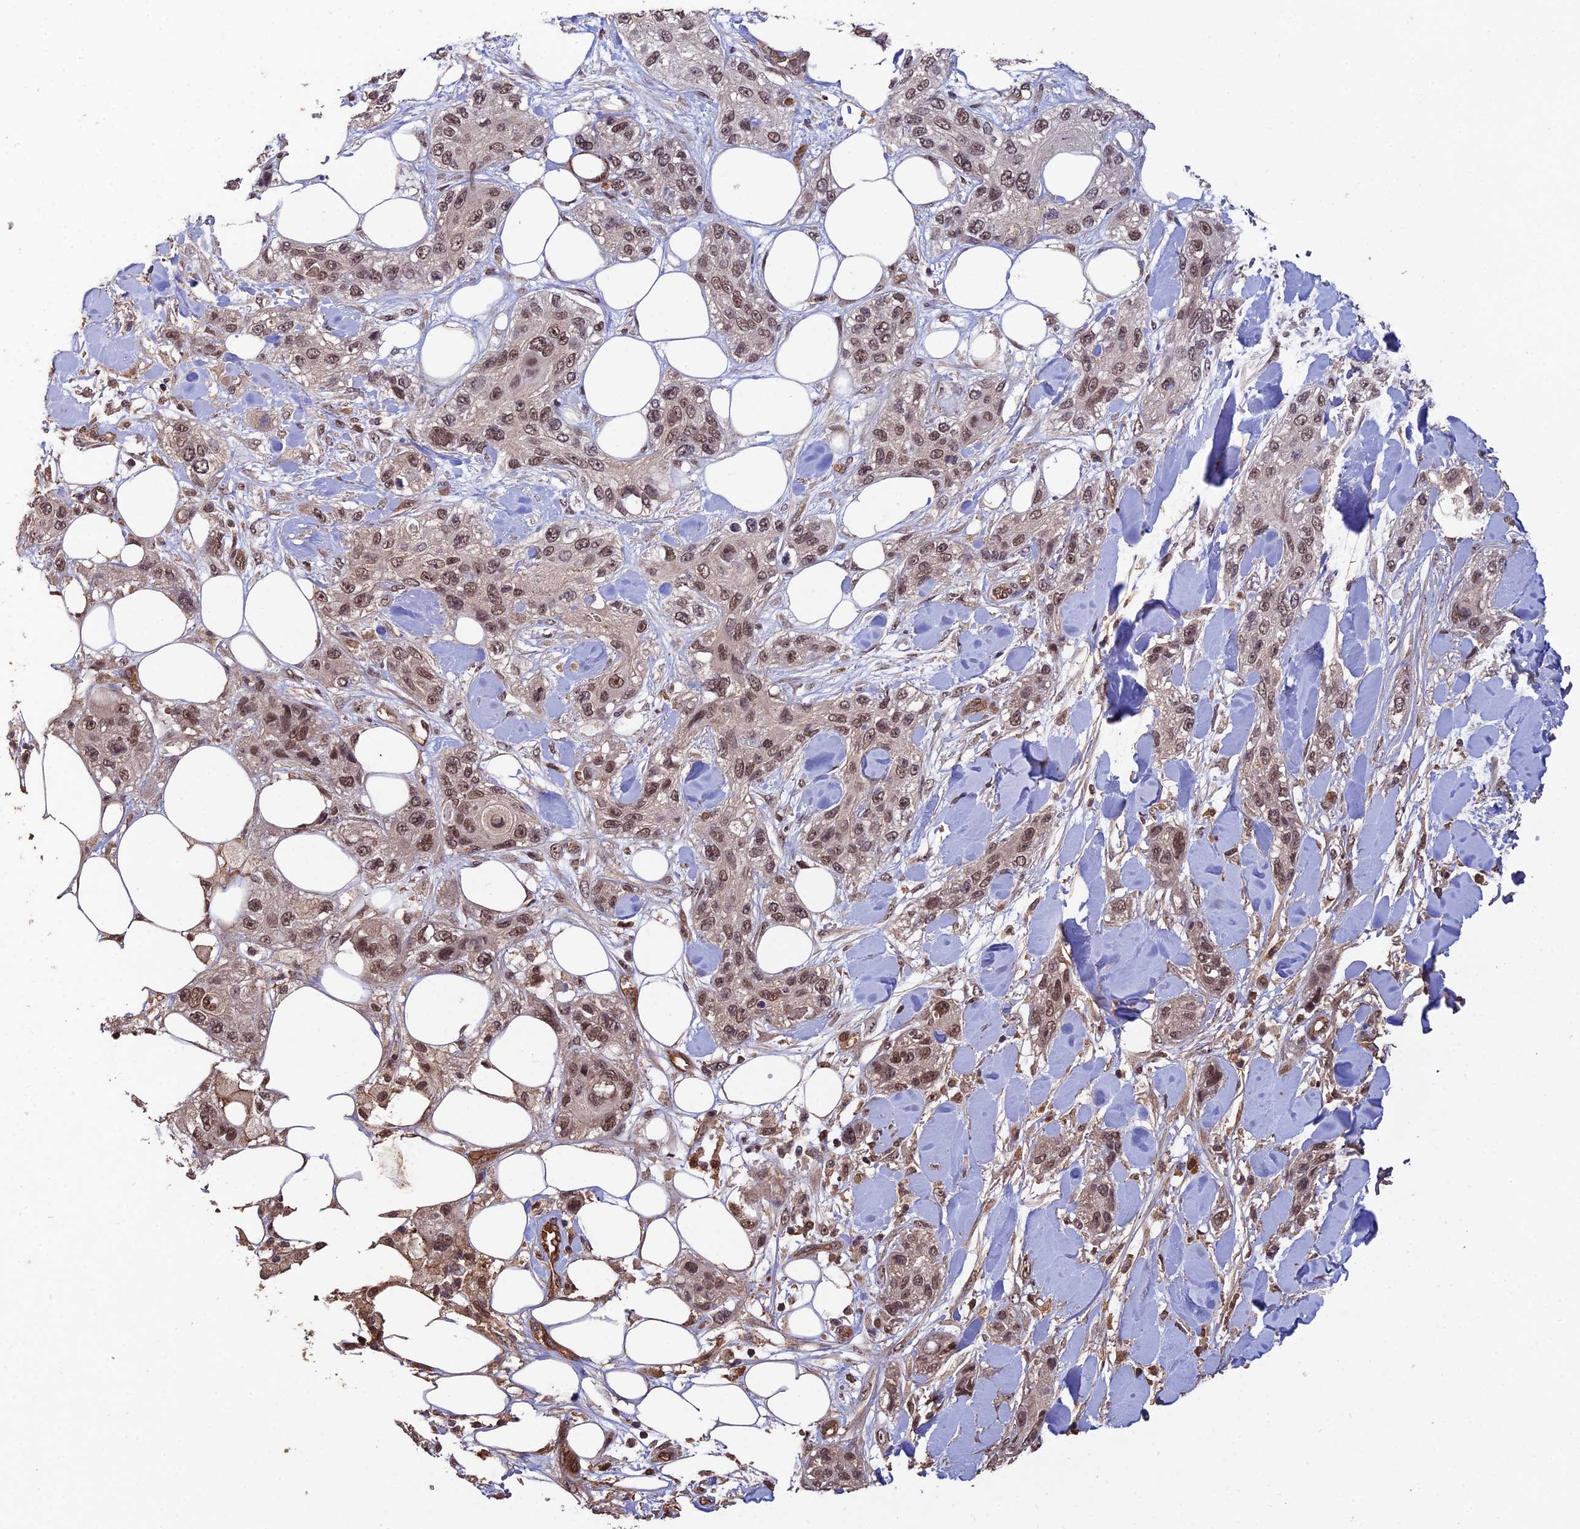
{"staining": {"intensity": "moderate", "quantity": ">75%", "location": "nuclear"}, "tissue": "skin cancer", "cell_type": "Tumor cells", "image_type": "cancer", "snomed": [{"axis": "morphology", "description": "Normal tissue, NOS"}, {"axis": "morphology", "description": "Squamous cell carcinoma, NOS"}, {"axis": "topography", "description": "Skin"}], "caption": "This photomicrograph displays IHC staining of skin cancer, with medium moderate nuclear staining in approximately >75% of tumor cells.", "gene": "RALGAPA2", "patient": {"sex": "male", "age": 72}}